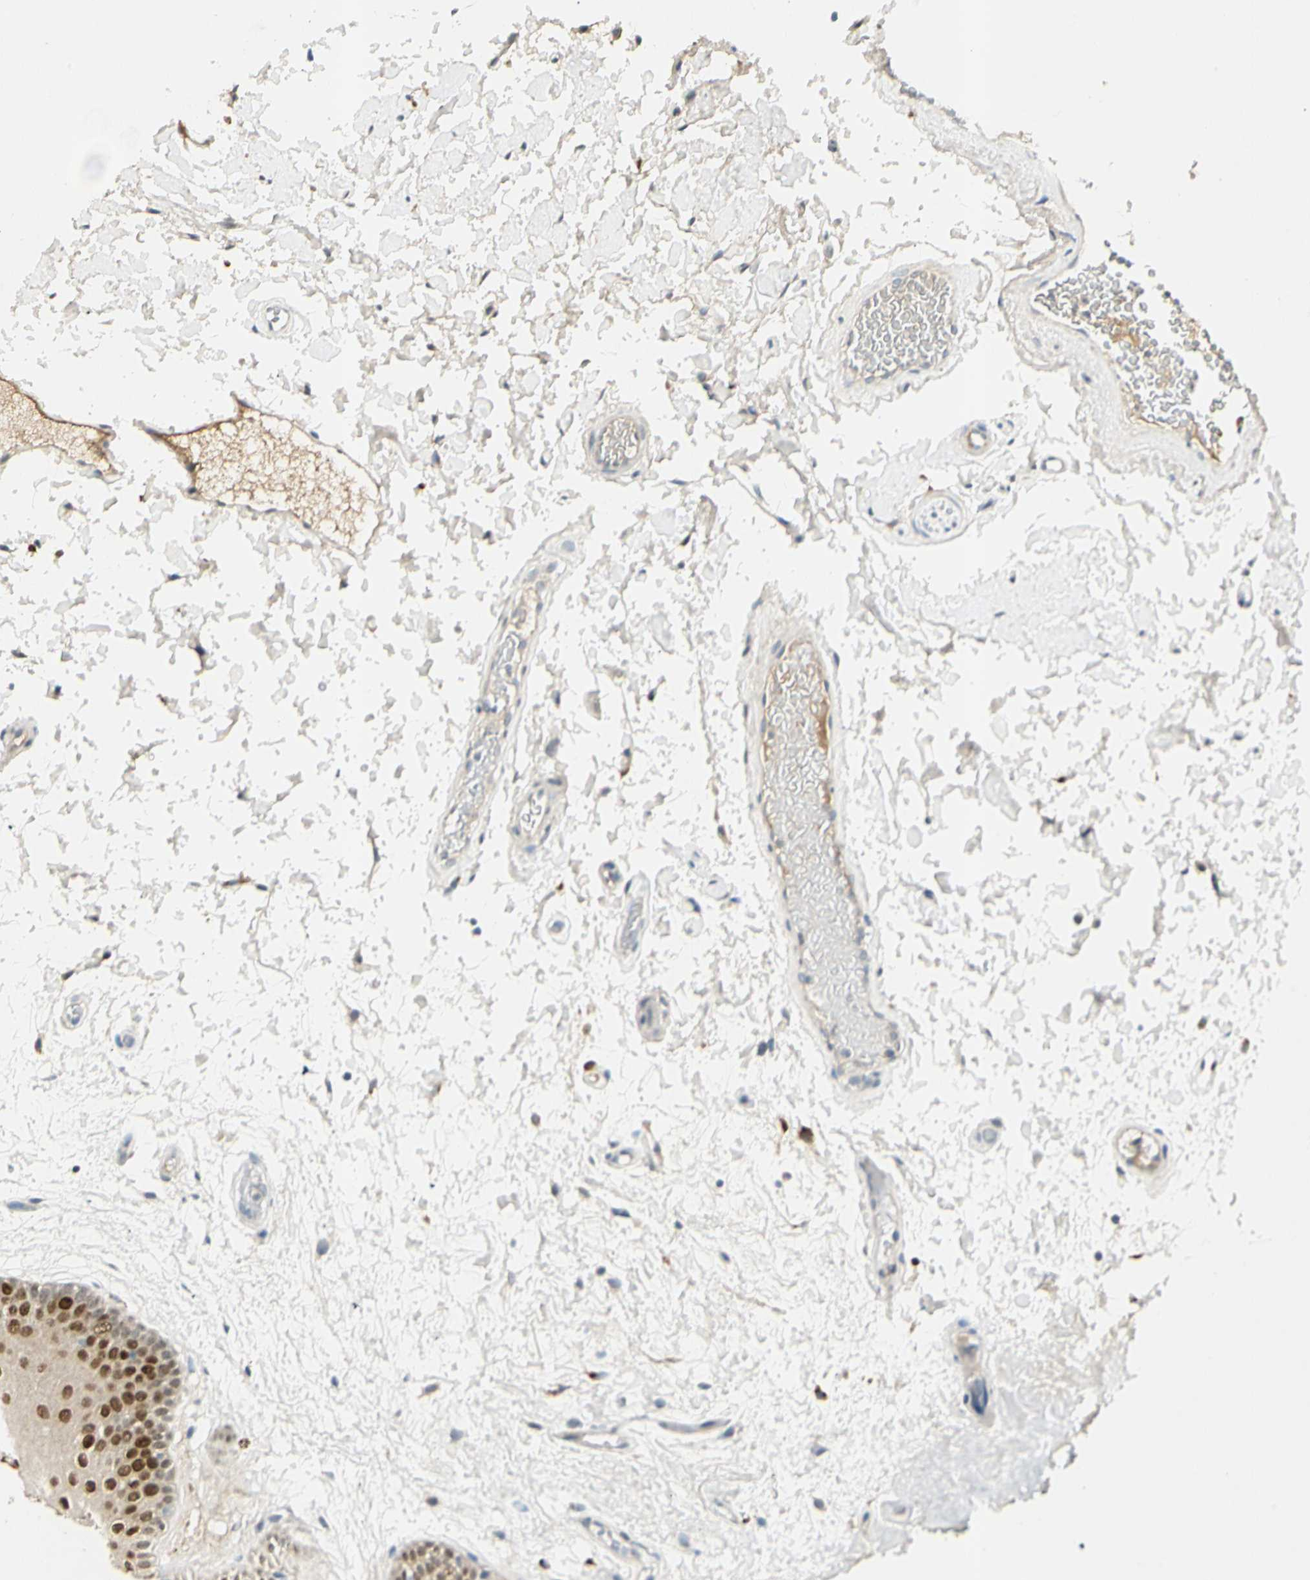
{"staining": {"intensity": "strong", "quantity": ">75%", "location": "nuclear"}, "tissue": "oral mucosa", "cell_type": "Squamous epithelial cells", "image_type": "normal", "snomed": [{"axis": "morphology", "description": "Normal tissue, NOS"}, {"axis": "morphology", "description": "Squamous cell carcinoma, NOS"}, {"axis": "topography", "description": "Skeletal muscle"}, {"axis": "topography", "description": "Oral tissue"}, {"axis": "topography", "description": "Head-Neck"}], "caption": "The image demonstrates staining of unremarkable oral mucosa, revealing strong nuclear protein staining (brown color) within squamous epithelial cells.", "gene": "PITX1", "patient": {"sex": "male", "age": 71}}